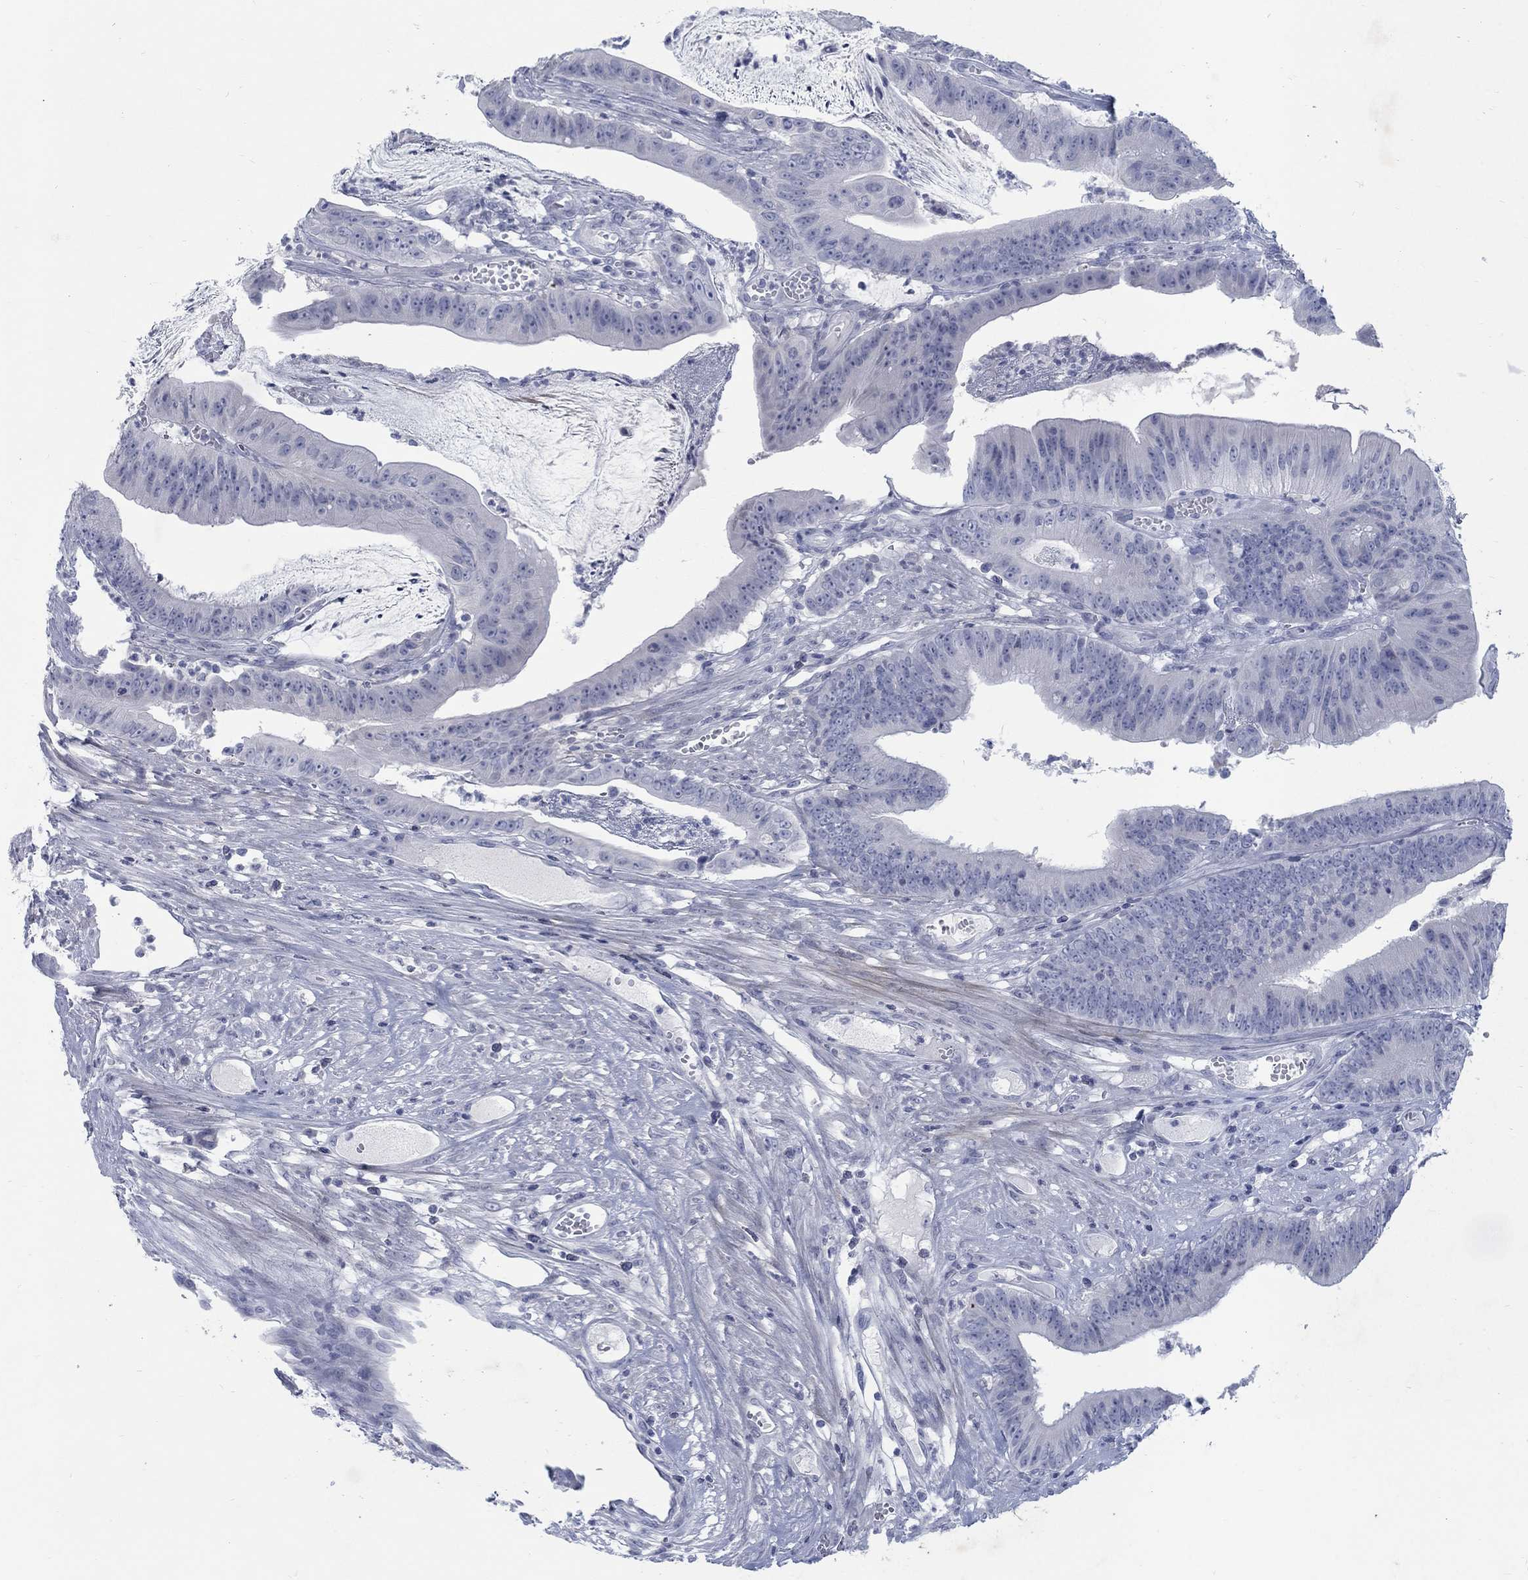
{"staining": {"intensity": "negative", "quantity": "none", "location": "none"}, "tissue": "colorectal cancer", "cell_type": "Tumor cells", "image_type": "cancer", "snomed": [{"axis": "morphology", "description": "Adenocarcinoma, NOS"}, {"axis": "topography", "description": "Colon"}], "caption": "Image shows no protein staining in tumor cells of colorectal cancer (adenocarcinoma) tissue. (DAB (3,3'-diaminobenzidine) immunohistochemistry visualized using brightfield microscopy, high magnification).", "gene": "RFTN2", "patient": {"sex": "female", "age": 69}}